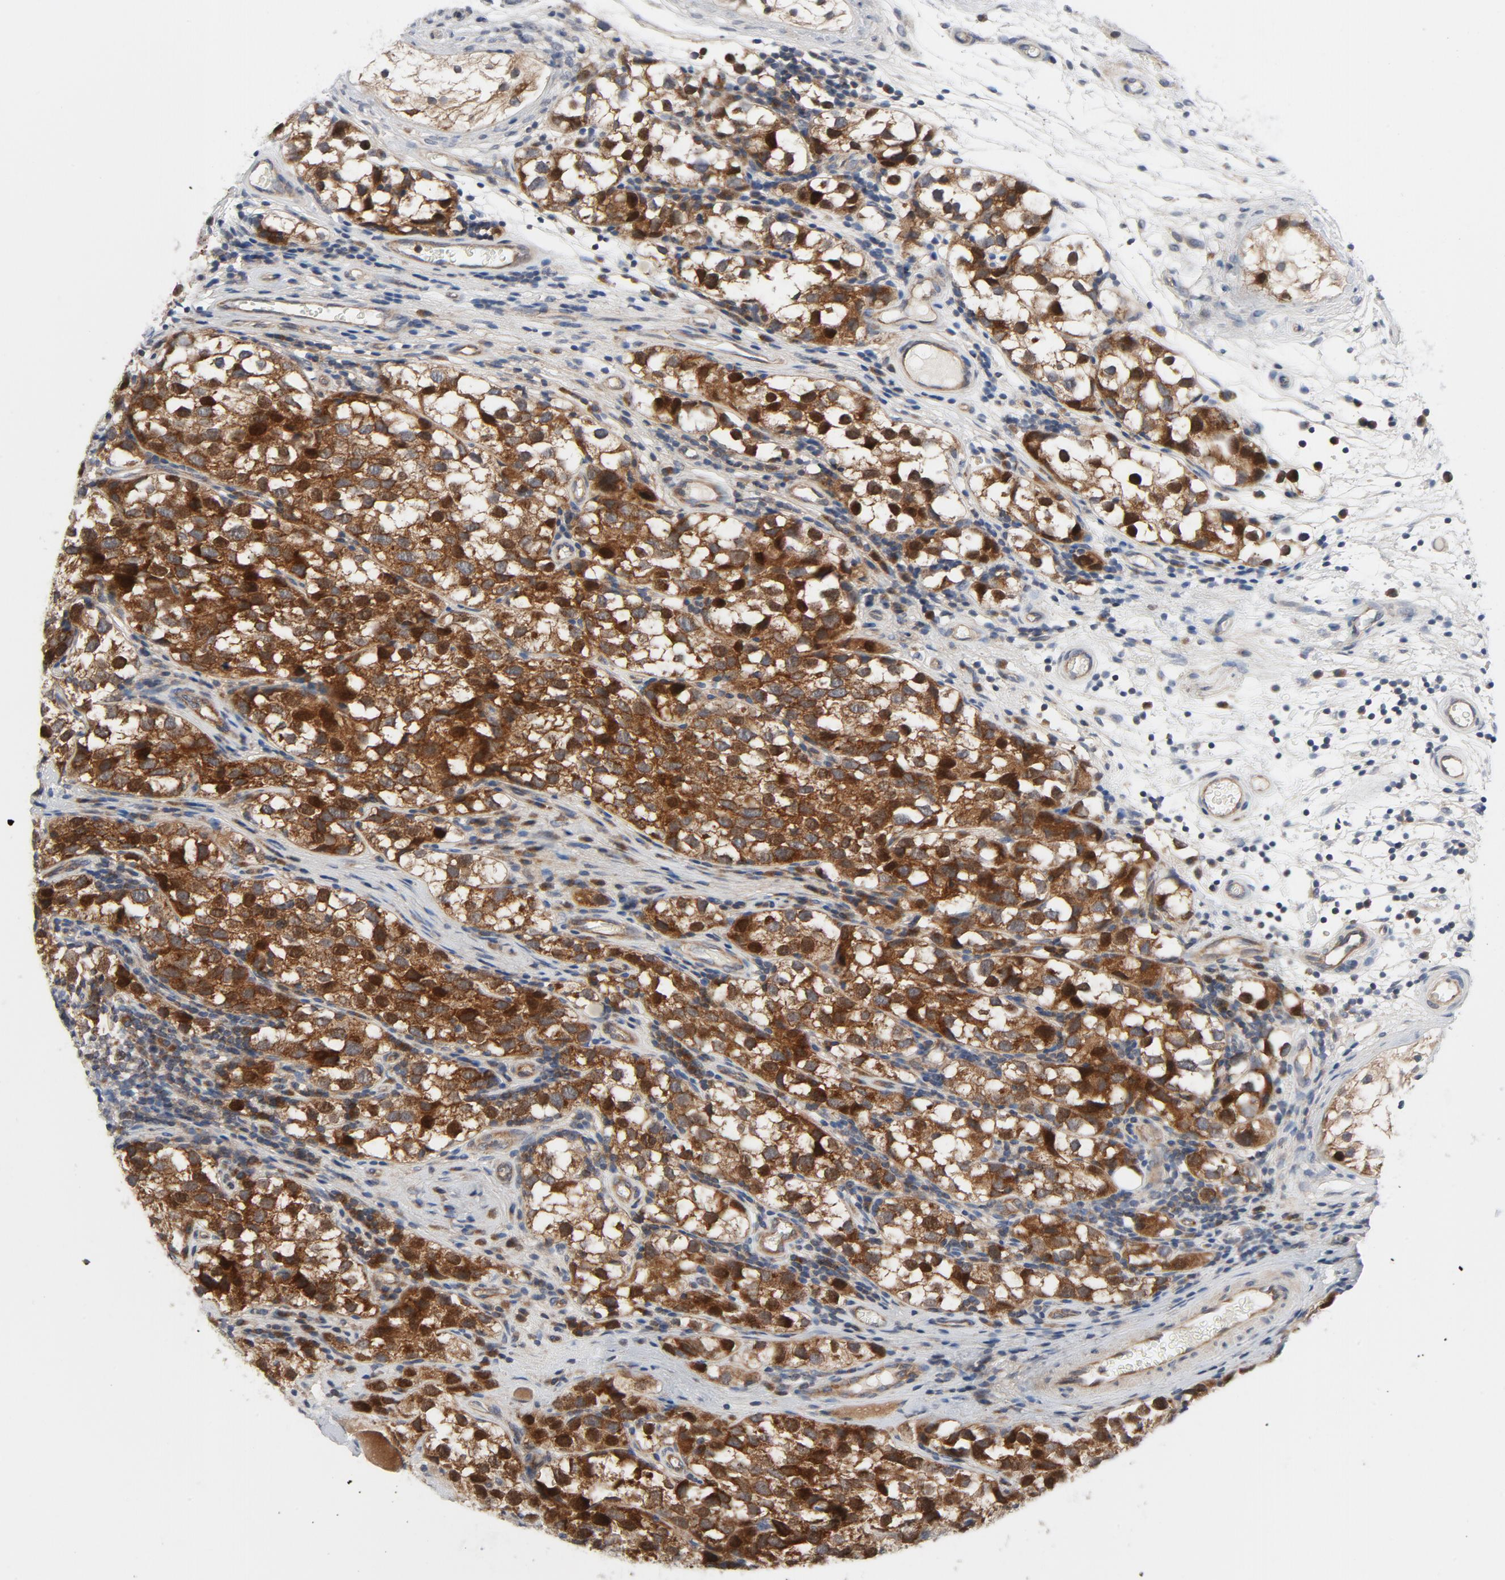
{"staining": {"intensity": "strong", "quantity": ">75%", "location": "cytoplasmic/membranous"}, "tissue": "testis cancer", "cell_type": "Tumor cells", "image_type": "cancer", "snomed": [{"axis": "morphology", "description": "Seminoma, NOS"}, {"axis": "topography", "description": "Testis"}], "caption": "Protein staining of testis cancer tissue demonstrates strong cytoplasmic/membranous staining in about >75% of tumor cells.", "gene": "TSG101", "patient": {"sex": "male", "age": 39}}